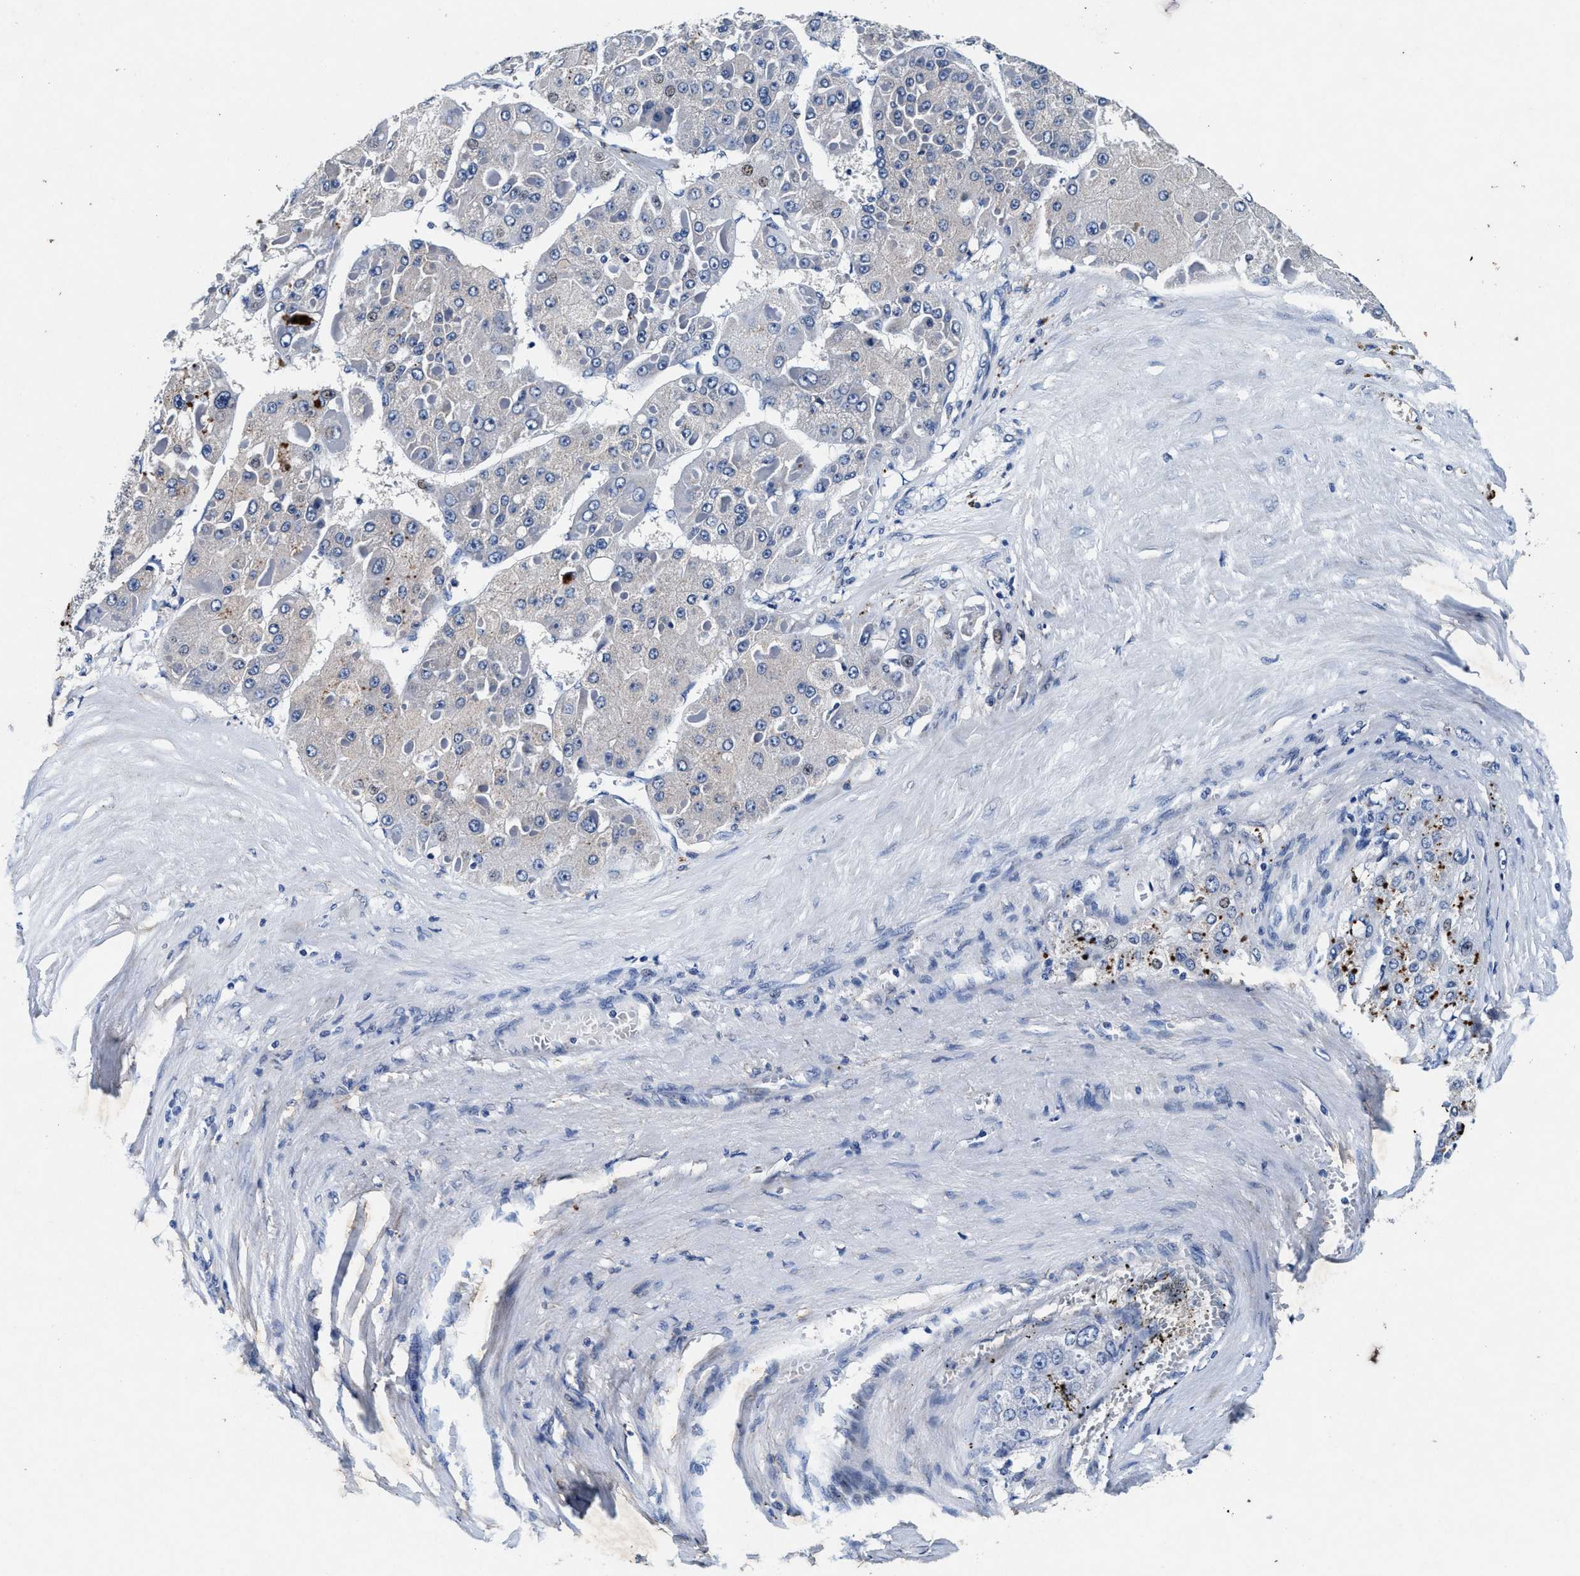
{"staining": {"intensity": "negative", "quantity": "none", "location": "none"}, "tissue": "liver cancer", "cell_type": "Tumor cells", "image_type": "cancer", "snomed": [{"axis": "morphology", "description": "Carcinoma, Hepatocellular, NOS"}, {"axis": "topography", "description": "Liver"}], "caption": "A histopathology image of liver cancer (hepatocellular carcinoma) stained for a protein shows no brown staining in tumor cells.", "gene": "SLC8A1", "patient": {"sex": "female", "age": 73}}